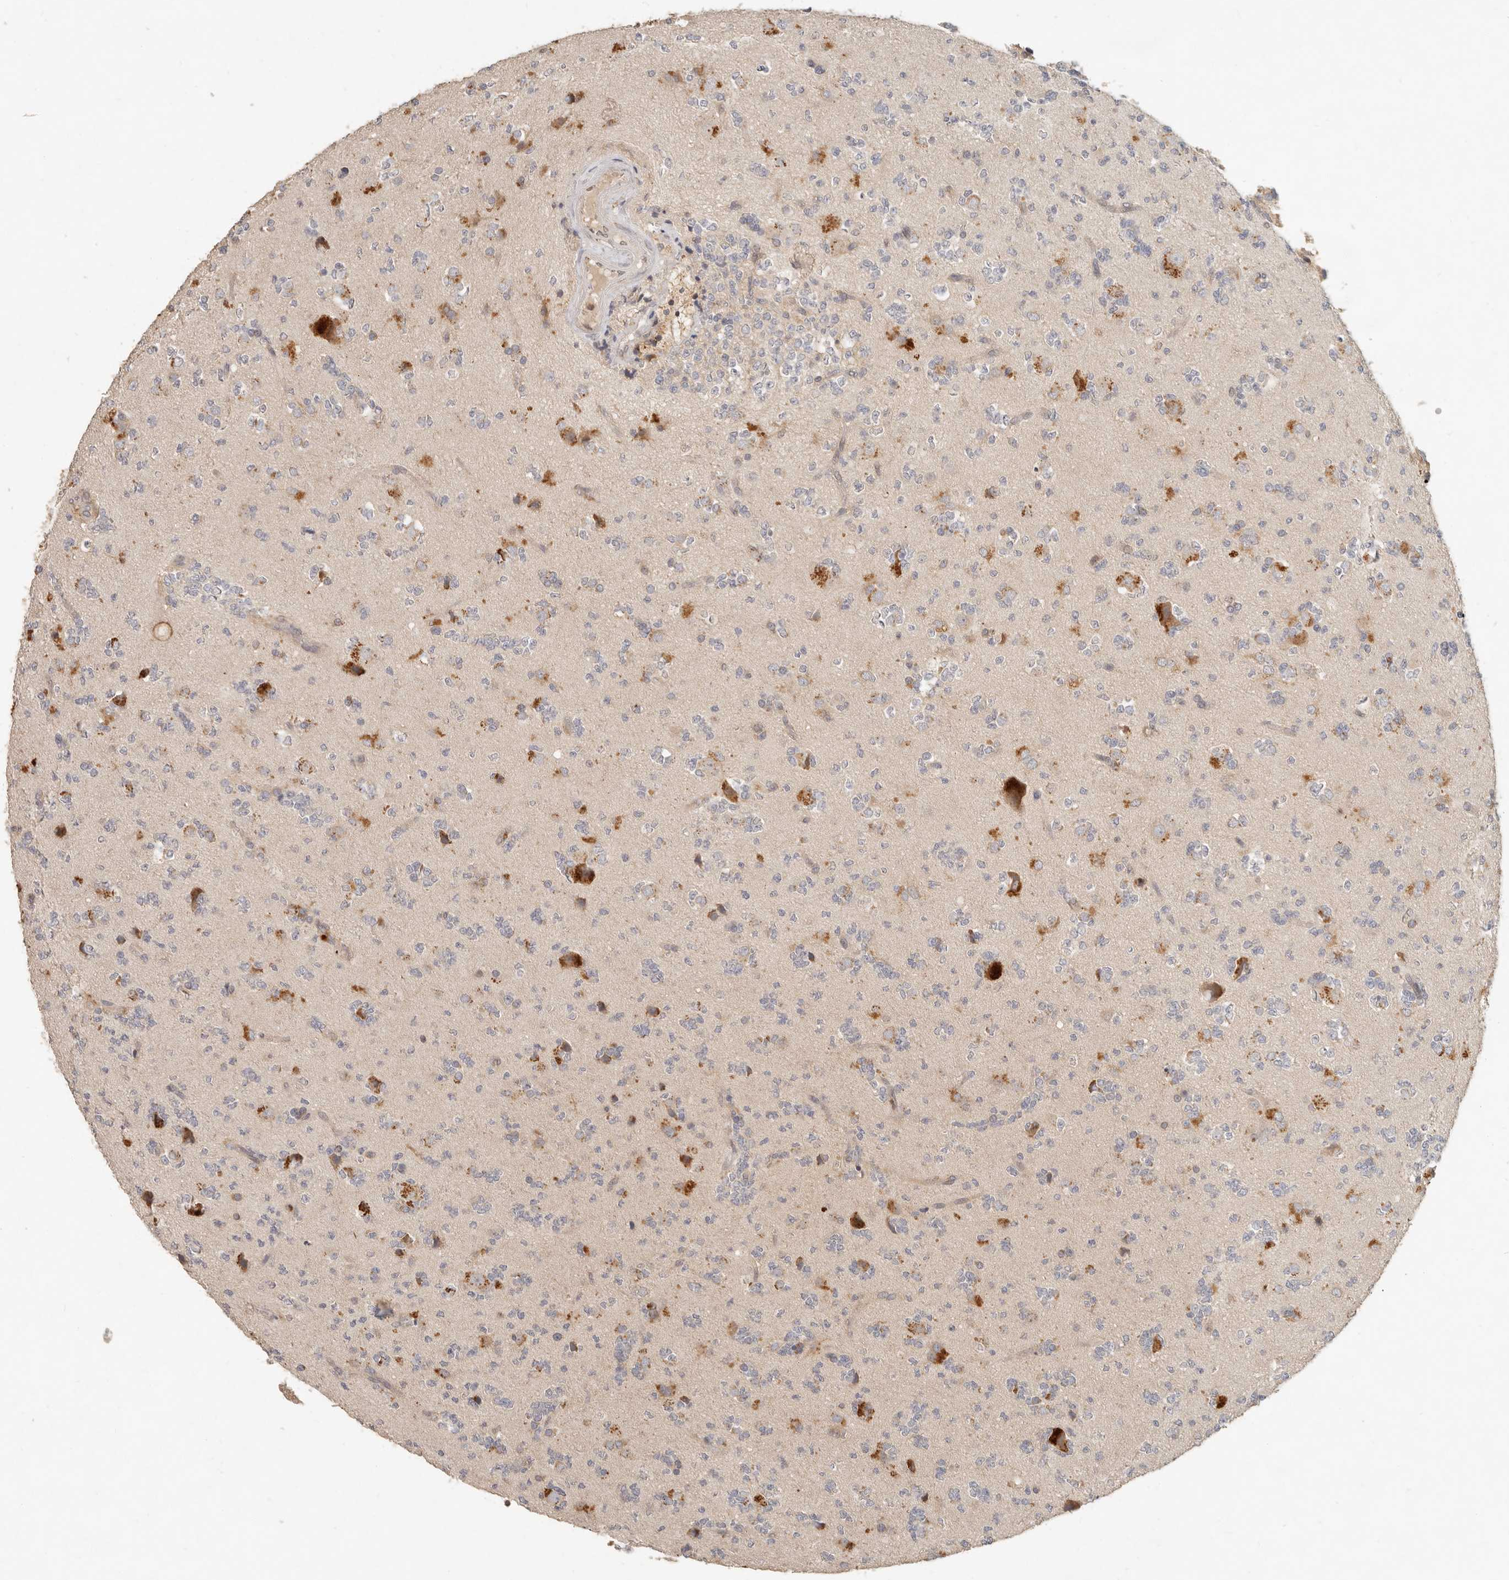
{"staining": {"intensity": "negative", "quantity": "none", "location": "none"}, "tissue": "glioma", "cell_type": "Tumor cells", "image_type": "cancer", "snomed": [{"axis": "morphology", "description": "Glioma, malignant, High grade"}, {"axis": "topography", "description": "Brain"}], "caption": "Immunohistochemistry photomicrograph of neoplastic tissue: malignant high-grade glioma stained with DAB shows no significant protein positivity in tumor cells. The staining was performed using DAB to visualize the protein expression in brown, while the nuclei were stained in blue with hematoxylin (Magnification: 20x).", "gene": "ARHGEF10L", "patient": {"sex": "female", "age": 62}}